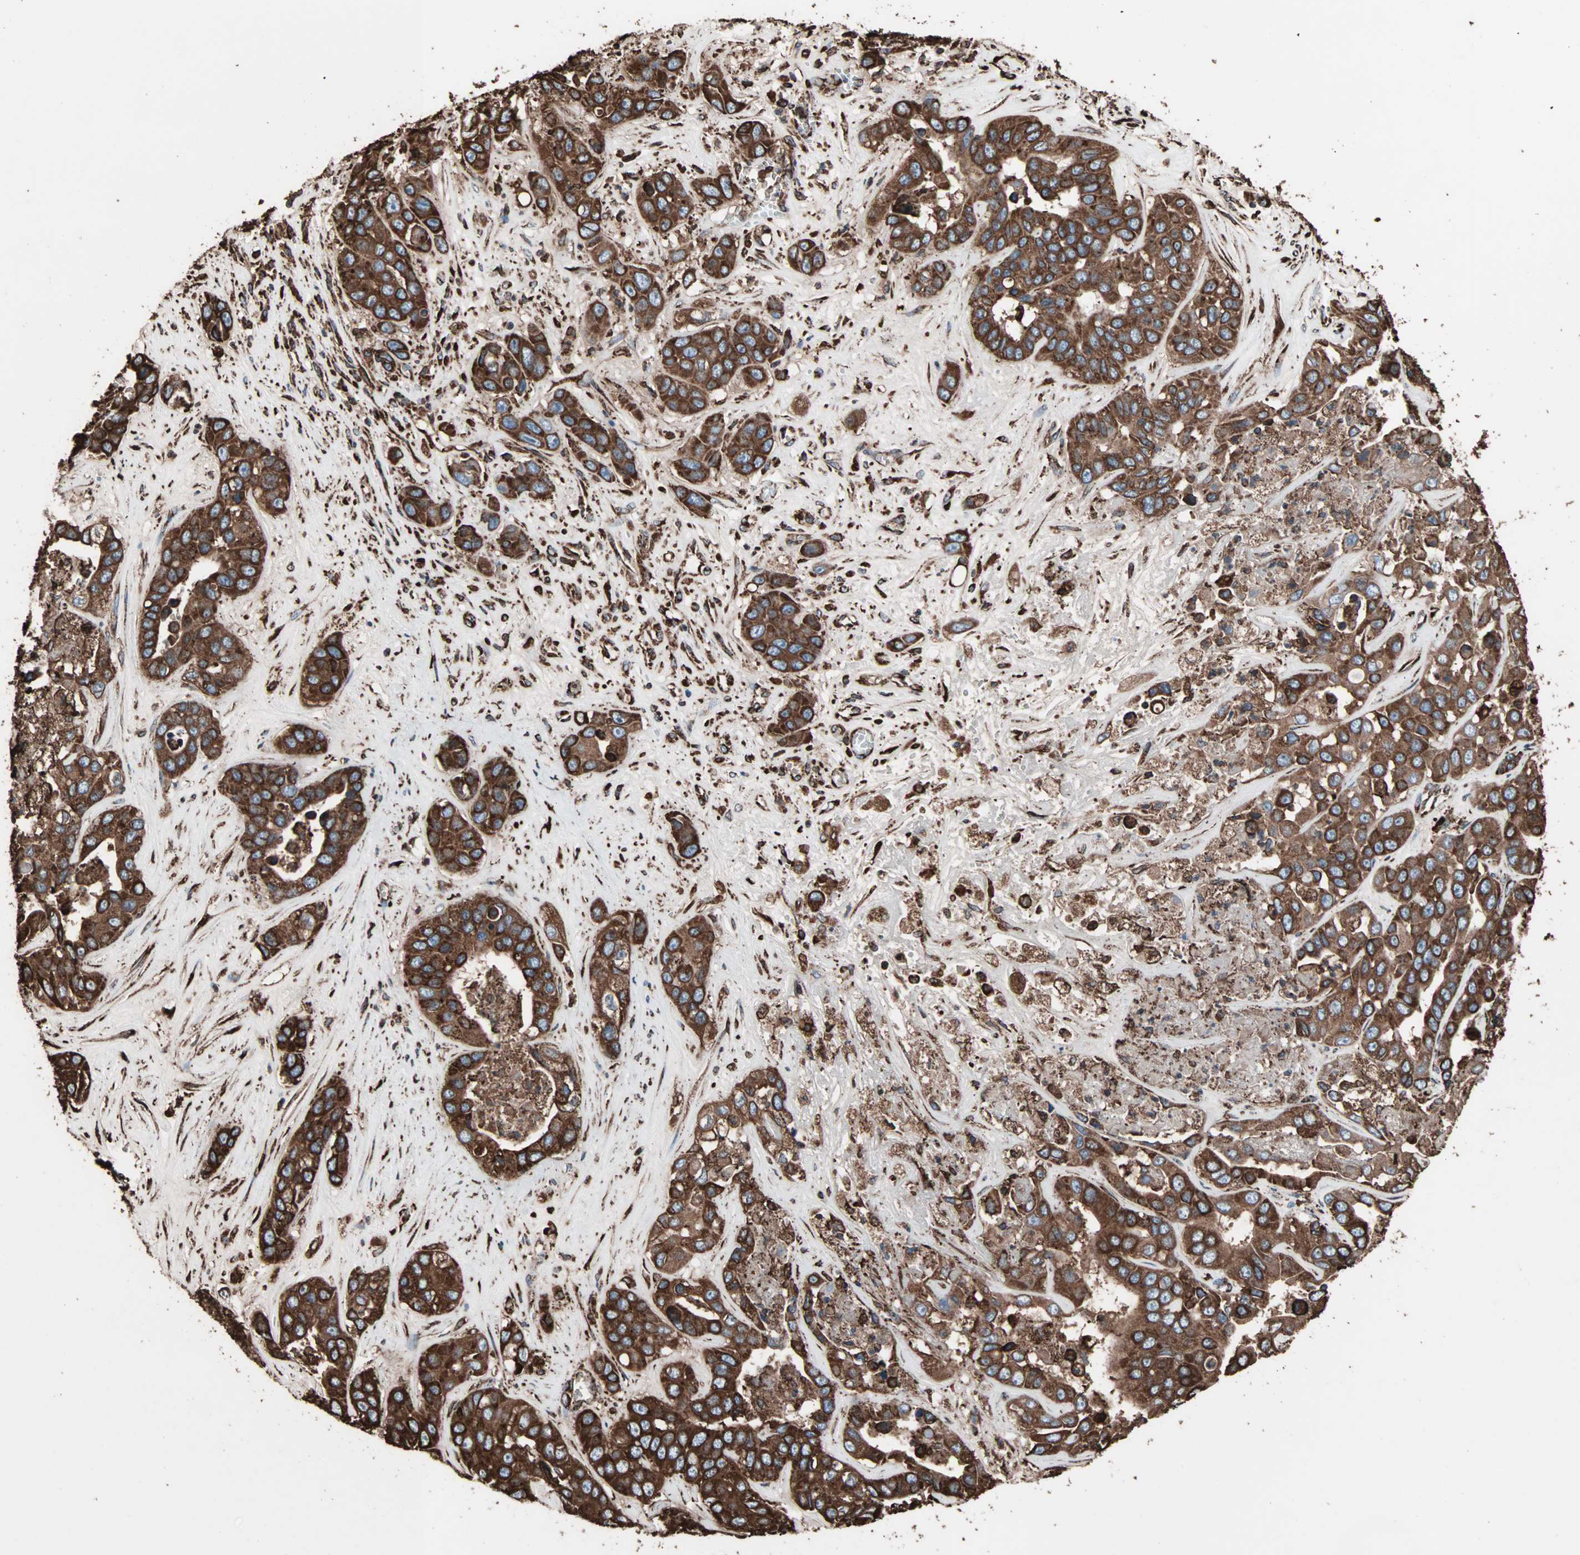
{"staining": {"intensity": "strong", "quantity": ">75%", "location": "cytoplasmic/membranous"}, "tissue": "liver cancer", "cell_type": "Tumor cells", "image_type": "cancer", "snomed": [{"axis": "morphology", "description": "Cholangiocarcinoma"}, {"axis": "topography", "description": "Liver"}], "caption": "Liver cholangiocarcinoma was stained to show a protein in brown. There is high levels of strong cytoplasmic/membranous staining in about >75% of tumor cells. The staining was performed using DAB (3,3'-diaminobenzidine), with brown indicating positive protein expression. Nuclei are stained blue with hematoxylin.", "gene": "HSP90B1", "patient": {"sex": "female", "age": 52}}